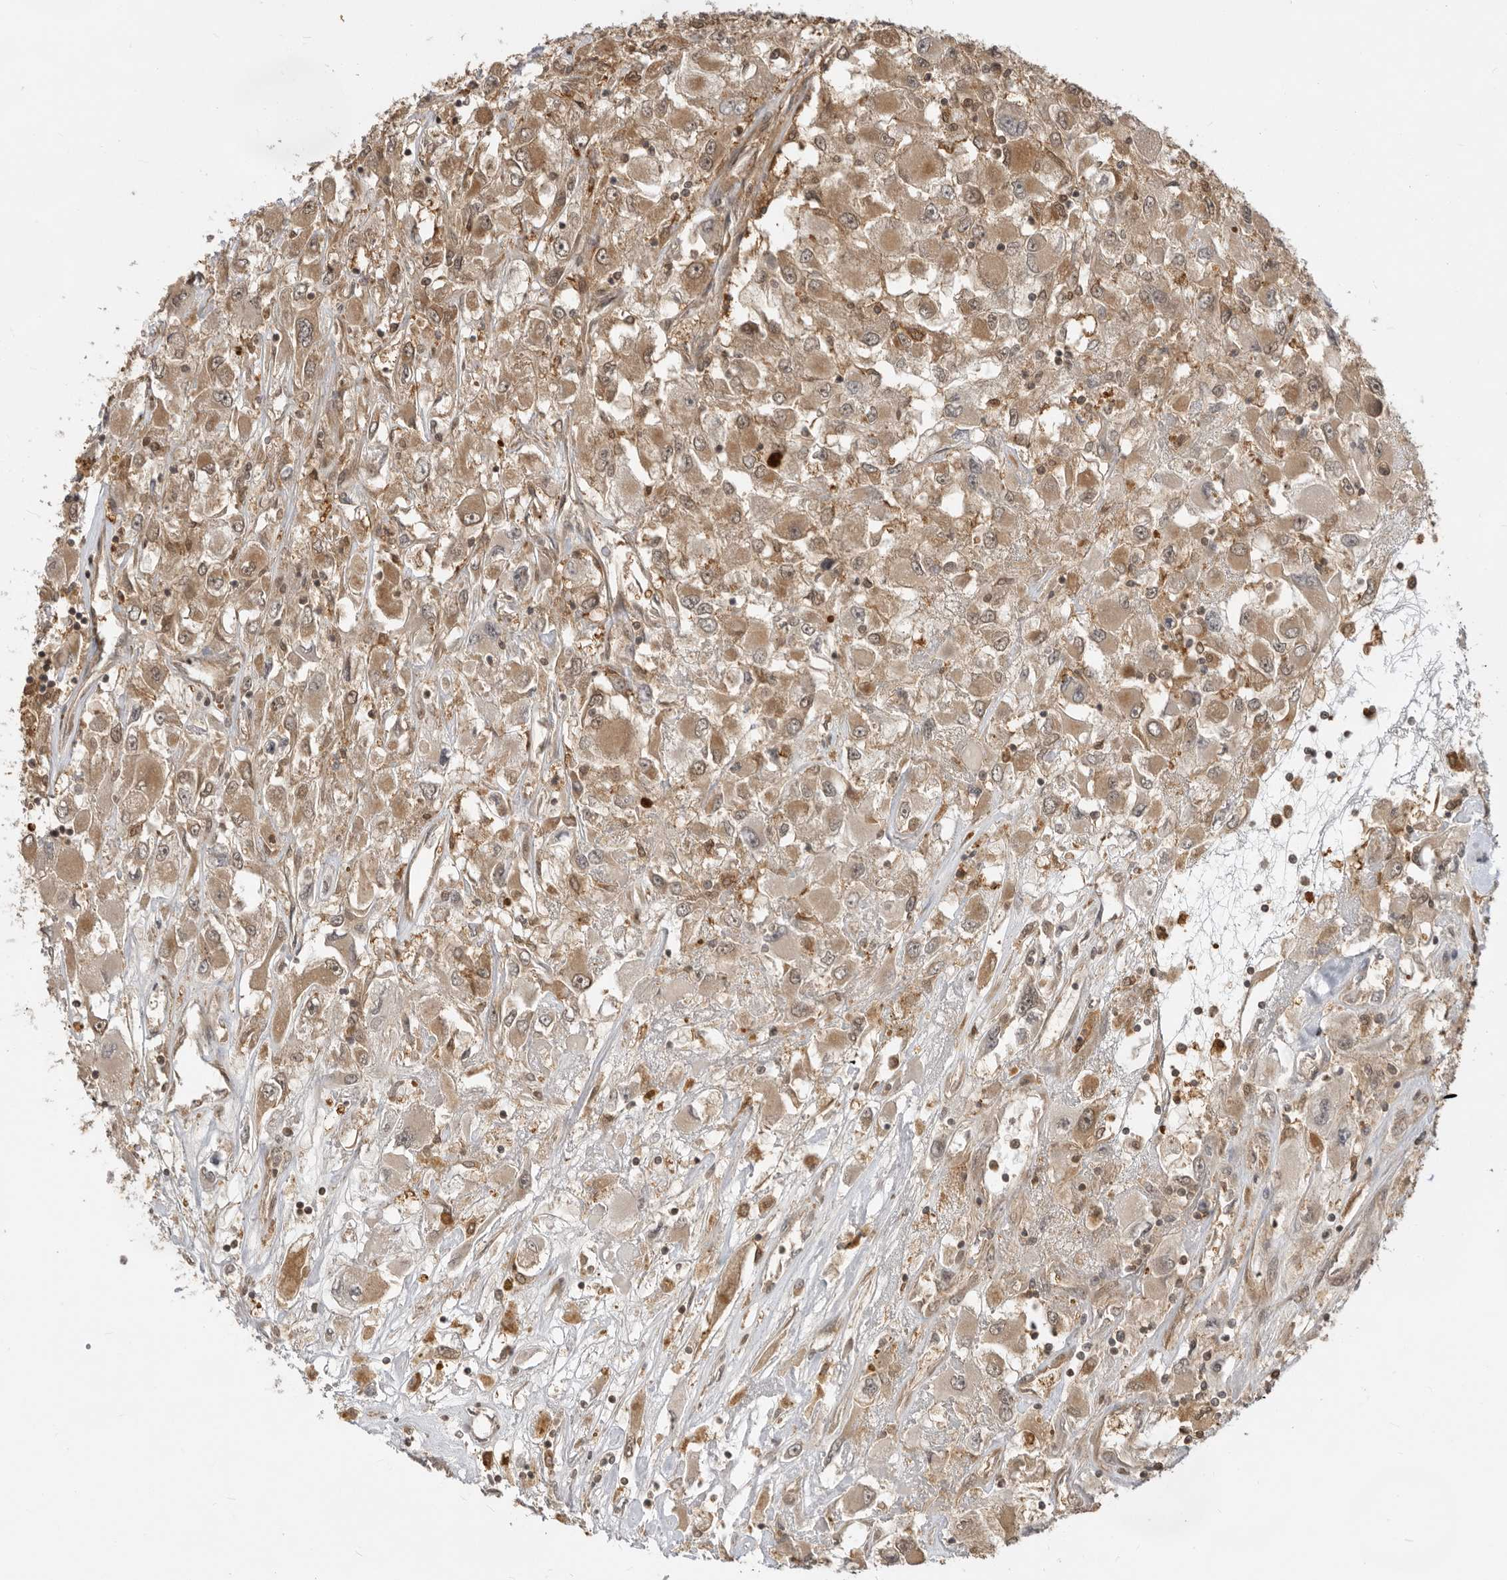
{"staining": {"intensity": "moderate", "quantity": ">75%", "location": "cytoplasmic/membranous"}, "tissue": "renal cancer", "cell_type": "Tumor cells", "image_type": "cancer", "snomed": [{"axis": "morphology", "description": "Adenocarcinoma, NOS"}, {"axis": "topography", "description": "Kidney"}], "caption": "IHC (DAB) staining of renal adenocarcinoma displays moderate cytoplasmic/membranous protein positivity in about >75% of tumor cells.", "gene": "ADPRS", "patient": {"sex": "female", "age": 52}}